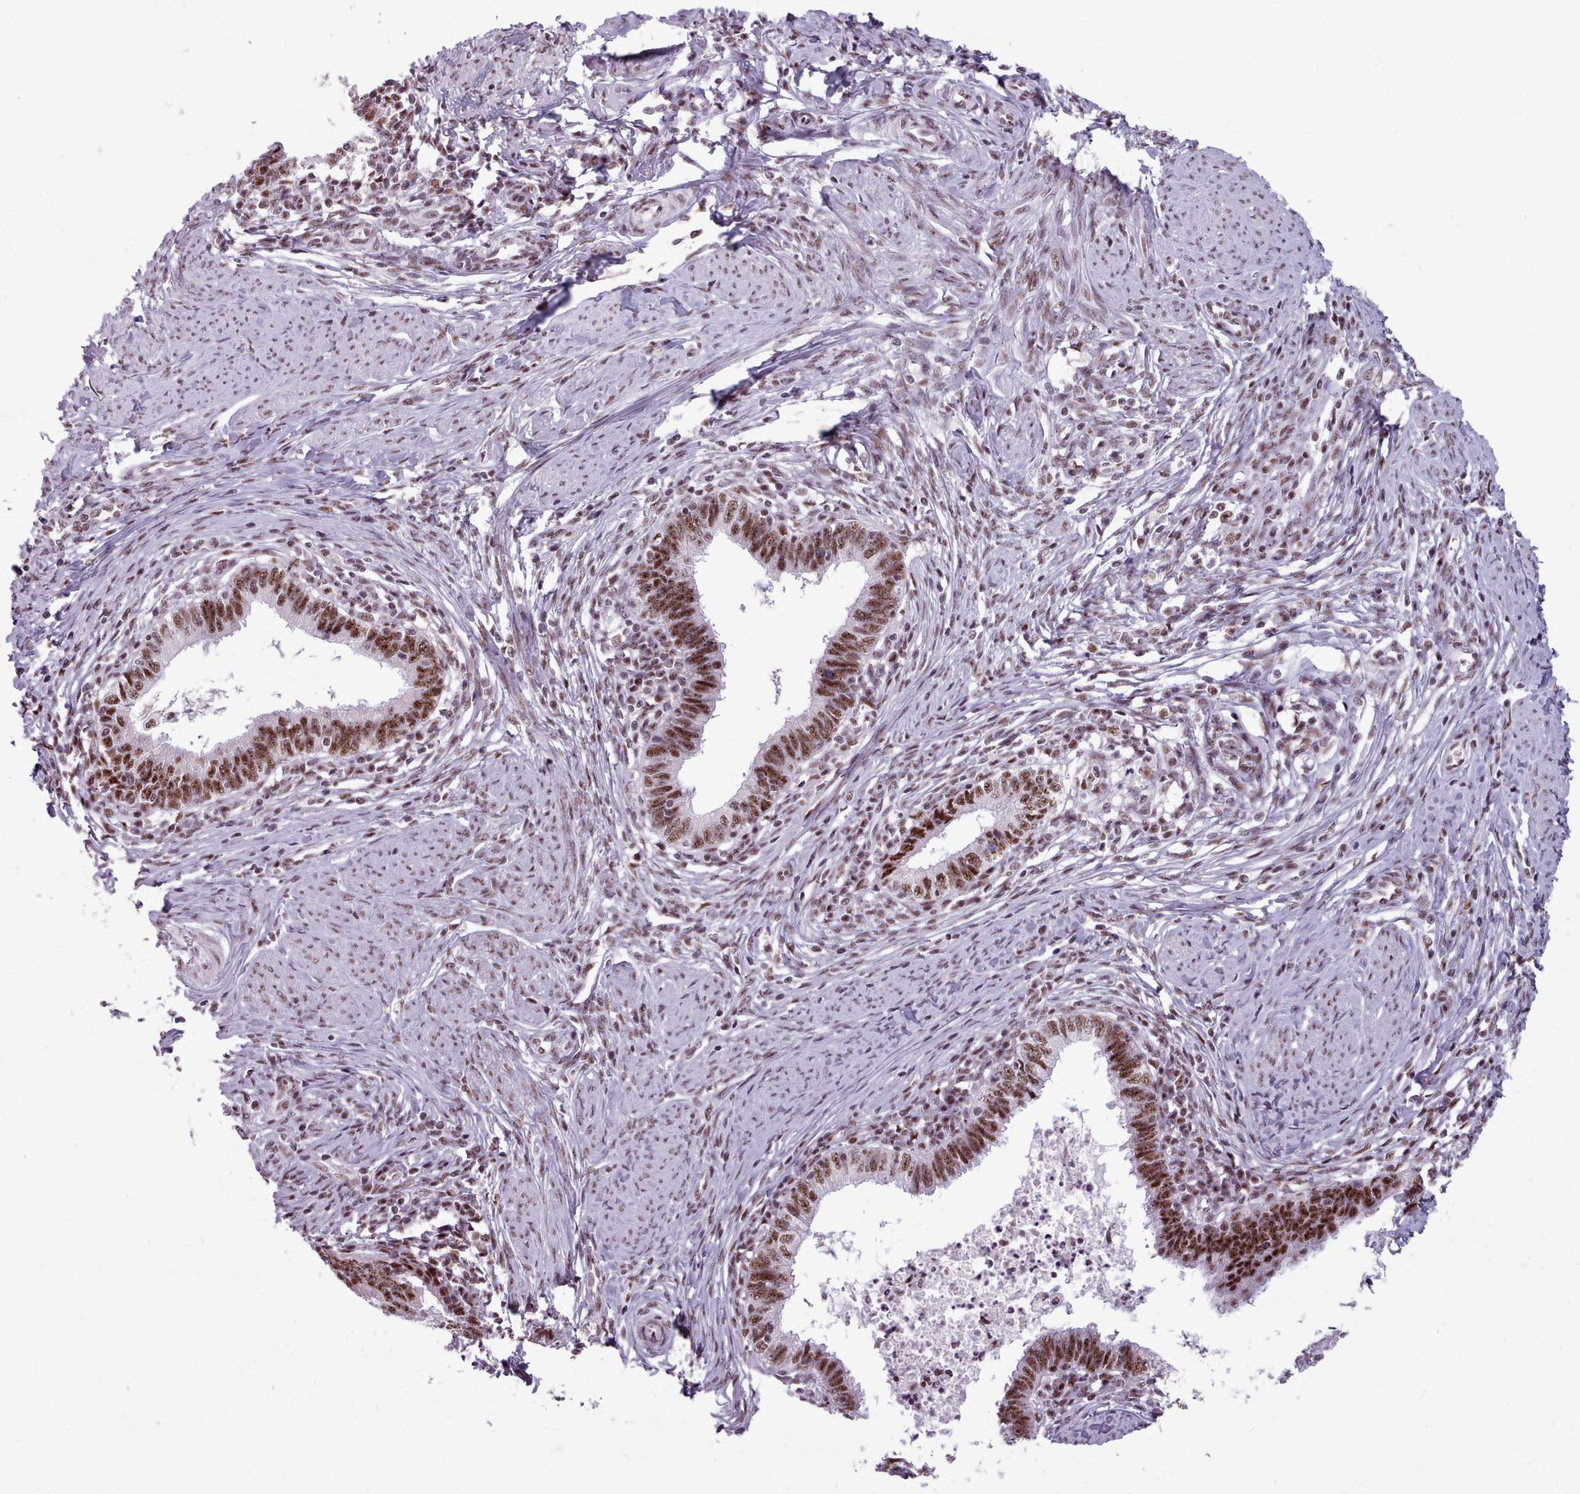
{"staining": {"intensity": "strong", "quantity": ">75%", "location": "nuclear"}, "tissue": "cervical cancer", "cell_type": "Tumor cells", "image_type": "cancer", "snomed": [{"axis": "morphology", "description": "Adenocarcinoma, NOS"}, {"axis": "topography", "description": "Cervix"}], "caption": "A histopathology image showing strong nuclear expression in about >75% of tumor cells in cervical cancer, as visualized by brown immunohistochemical staining.", "gene": "SRRM1", "patient": {"sex": "female", "age": 36}}